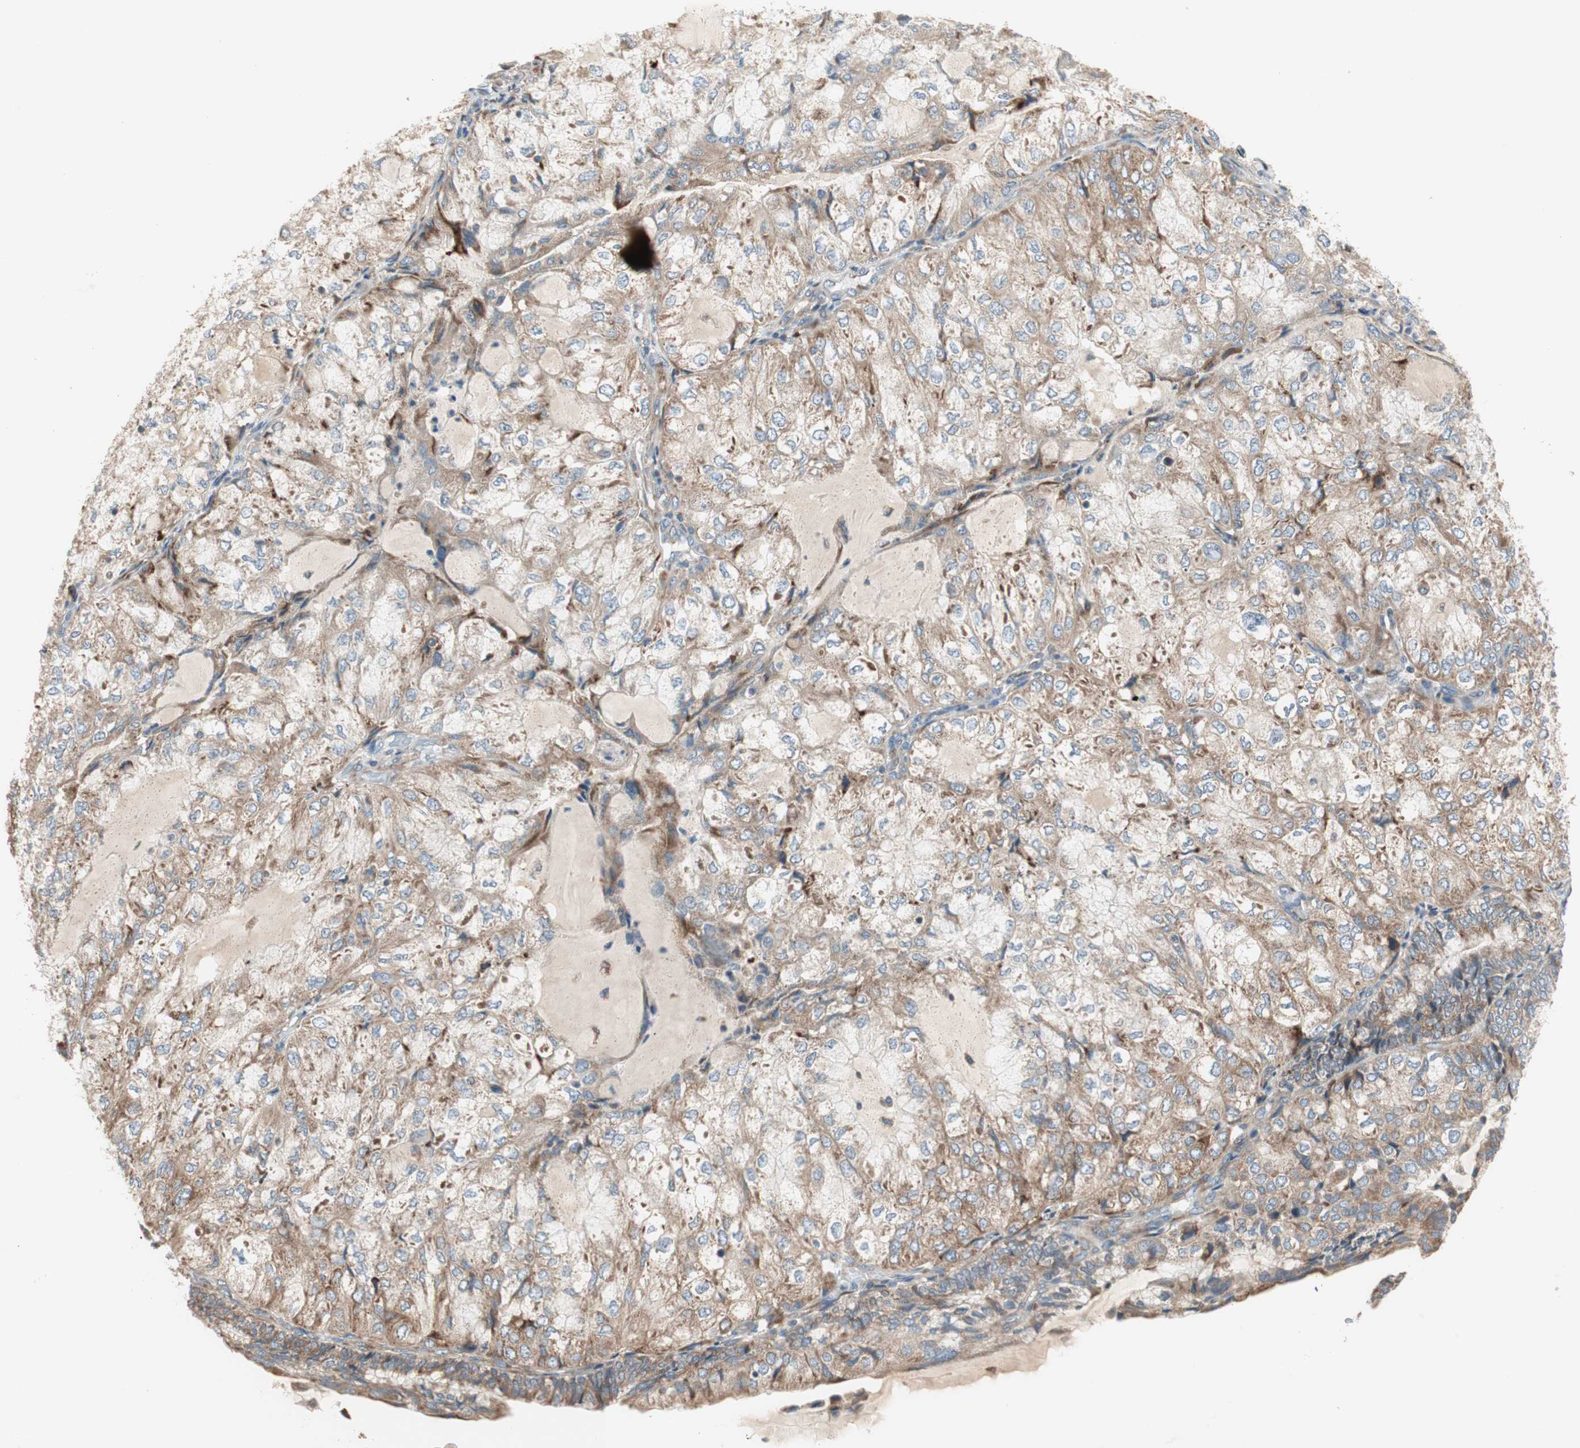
{"staining": {"intensity": "moderate", "quantity": ">75%", "location": "cytoplasmic/membranous"}, "tissue": "endometrial cancer", "cell_type": "Tumor cells", "image_type": "cancer", "snomed": [{"axis": "morphology", "description": "Adenocarcinoma, NOS"}, {"axis": "topography", "description": "Endometrium"}], "caption": "A high-resolution photomicrograph shows immunohistochemistry staining of endometrial cancer, which shows moderate cytoplasmic/membranous positivity in approximately >75% of tumor cells. The staining was performed using DAB to visualize the protein expression in brown, while the nuclei were stained in blue with hematoxylin (Magnification: 20x).", "gene": "RPL23", "patient": {"sex": "female", "age": 81}}